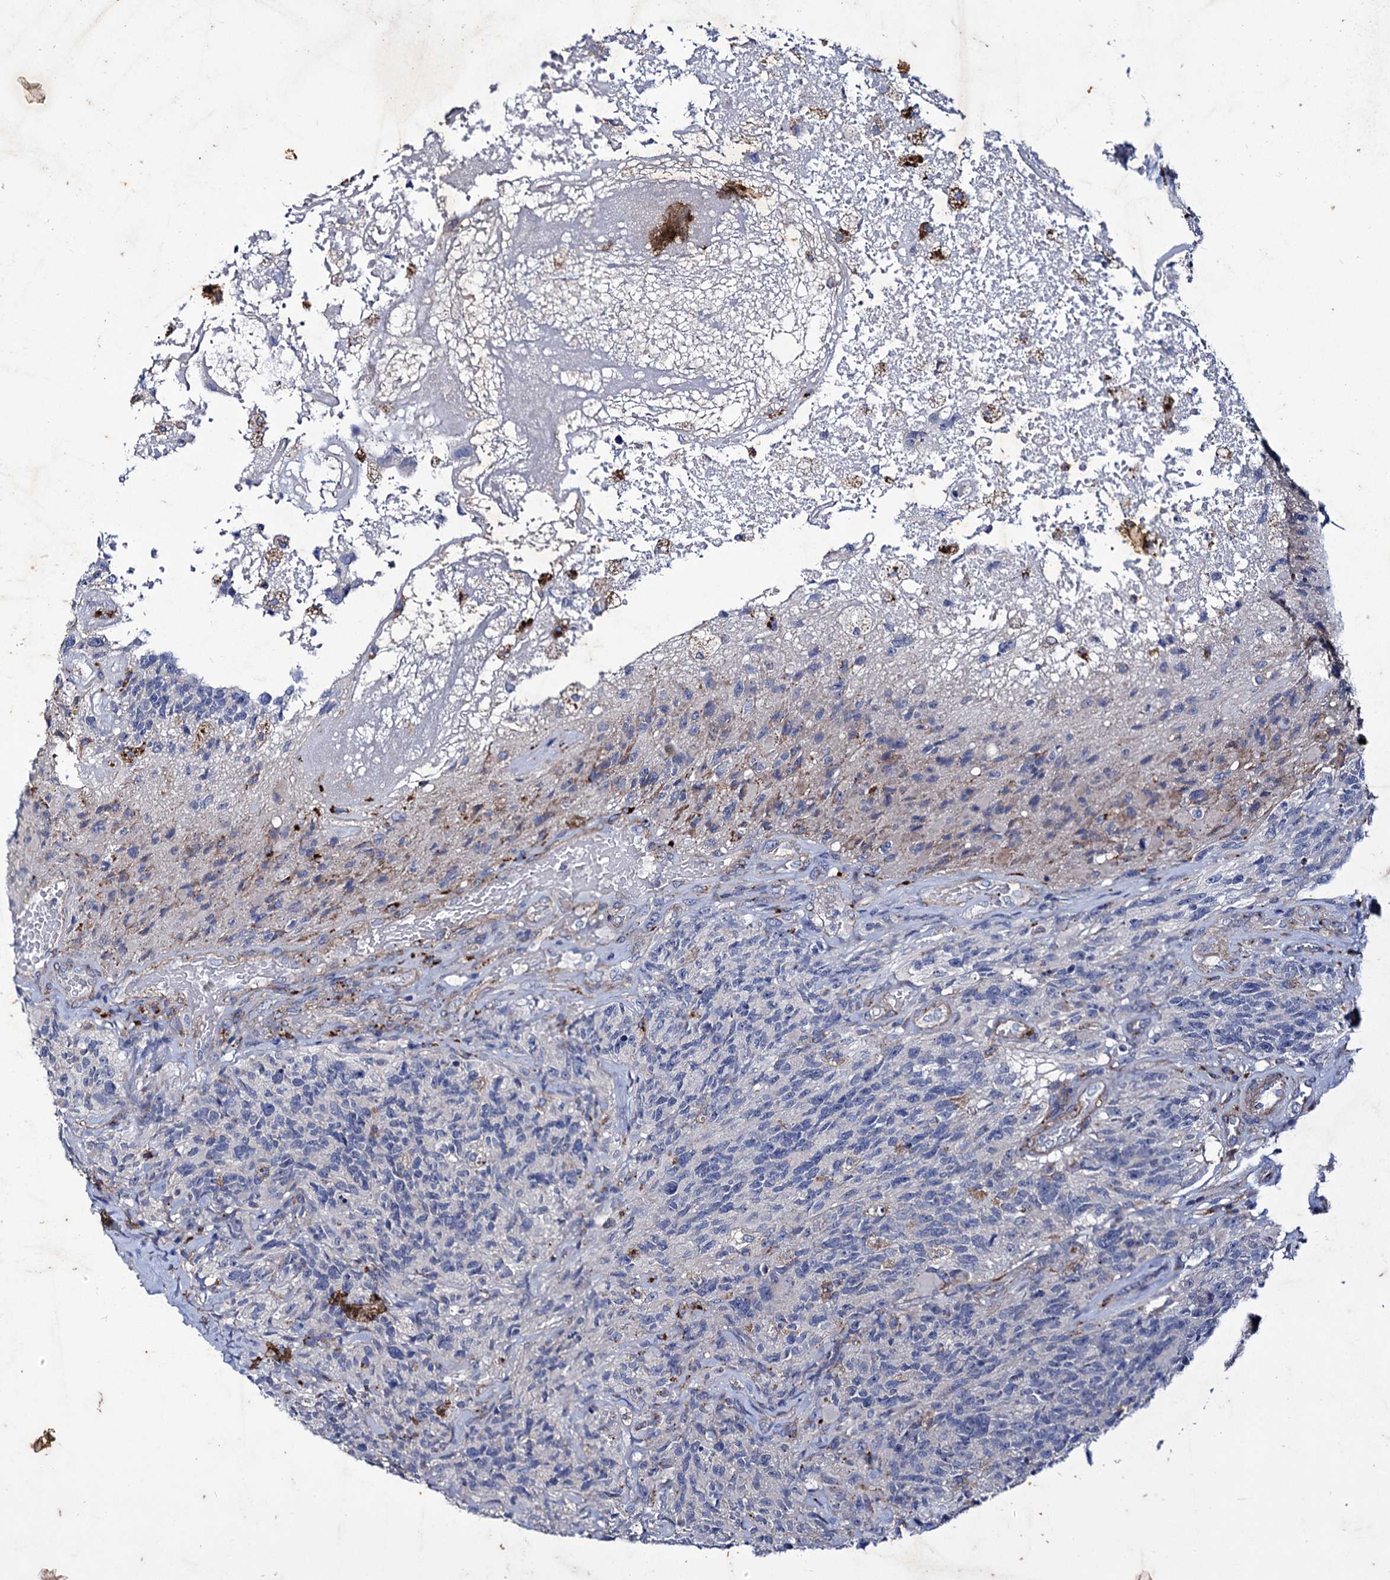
{"staining": {"intensity": "negative", "quantity": "none", "location": "none"}, "tissue": "glioma", "cell_type": "Tumor cells", "image_type": "cancer", "snomed": [{"axis": "morphology", "description": "Glioma, malignant, High grade"}, {"axis": "topography", "description": "Brain"}], "caption": "This is an immunohistochemistry (IHC) image of glioma. There is no expression in tumor cells.", "gene": "AXL", "patient": {"sex": "male", "age": 76}}